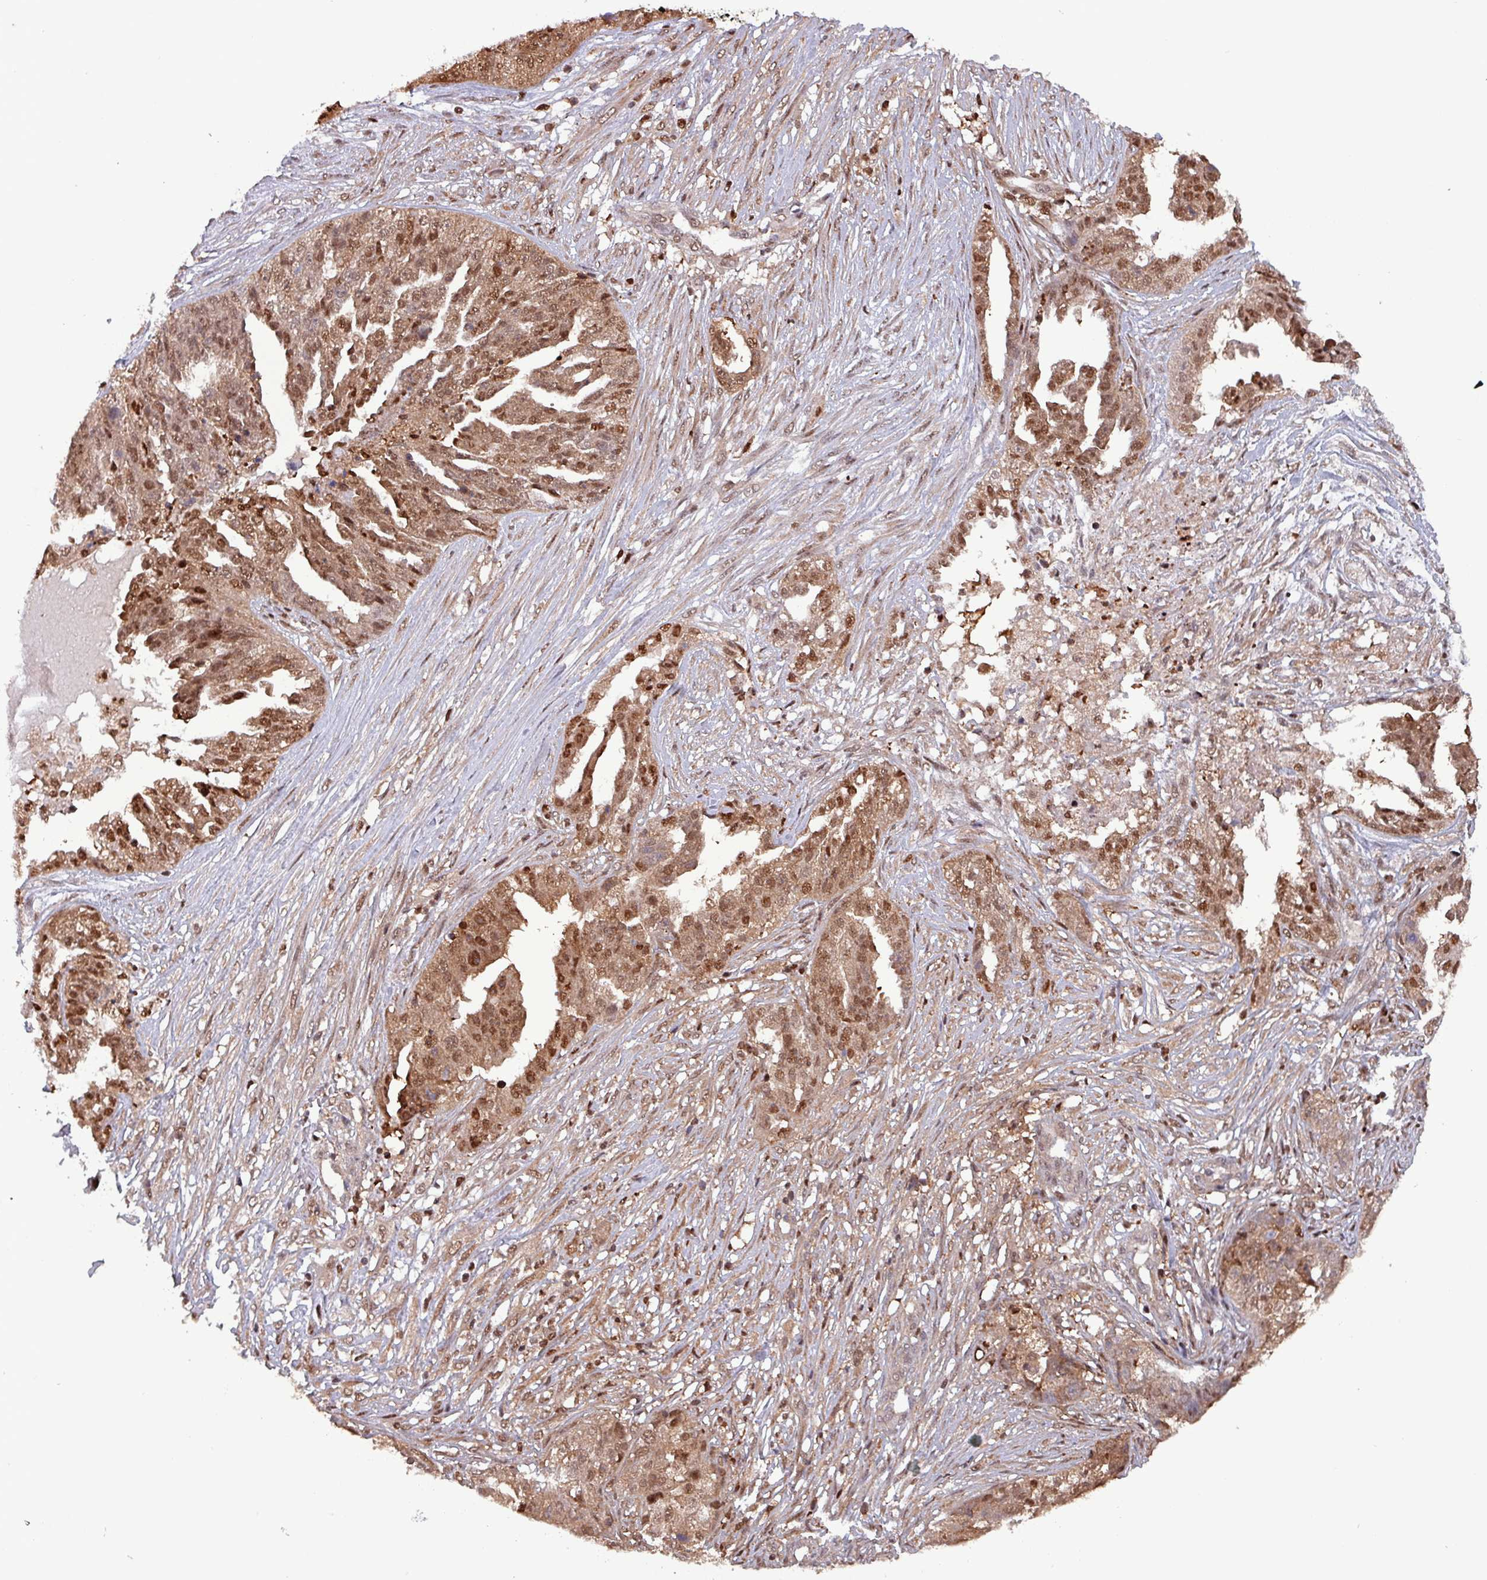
{"staining": {"intensity": "strong", "quantity": ">75%", "location": "cytoplasmic/membranous,nuclear"}, "tissue": "ovarian cancer", "cell_type": "Tumor cells", "image_type": "cancer", "snomed": [{"axis": "morphology", "description": "Cystadenocarcinoma, serous, NOS"}, {"axis": "topography", "description": "Ovary"}], "caption": "Human serous cystadenocarcinoma (ovarian) stained with a brown dye demonstrates strong cytoplasmic/membranous and nuclear positive staining in about >75% of tumor cells.", "gene": "PSMB8", "patient": {"sex": "female", "age": 58}}